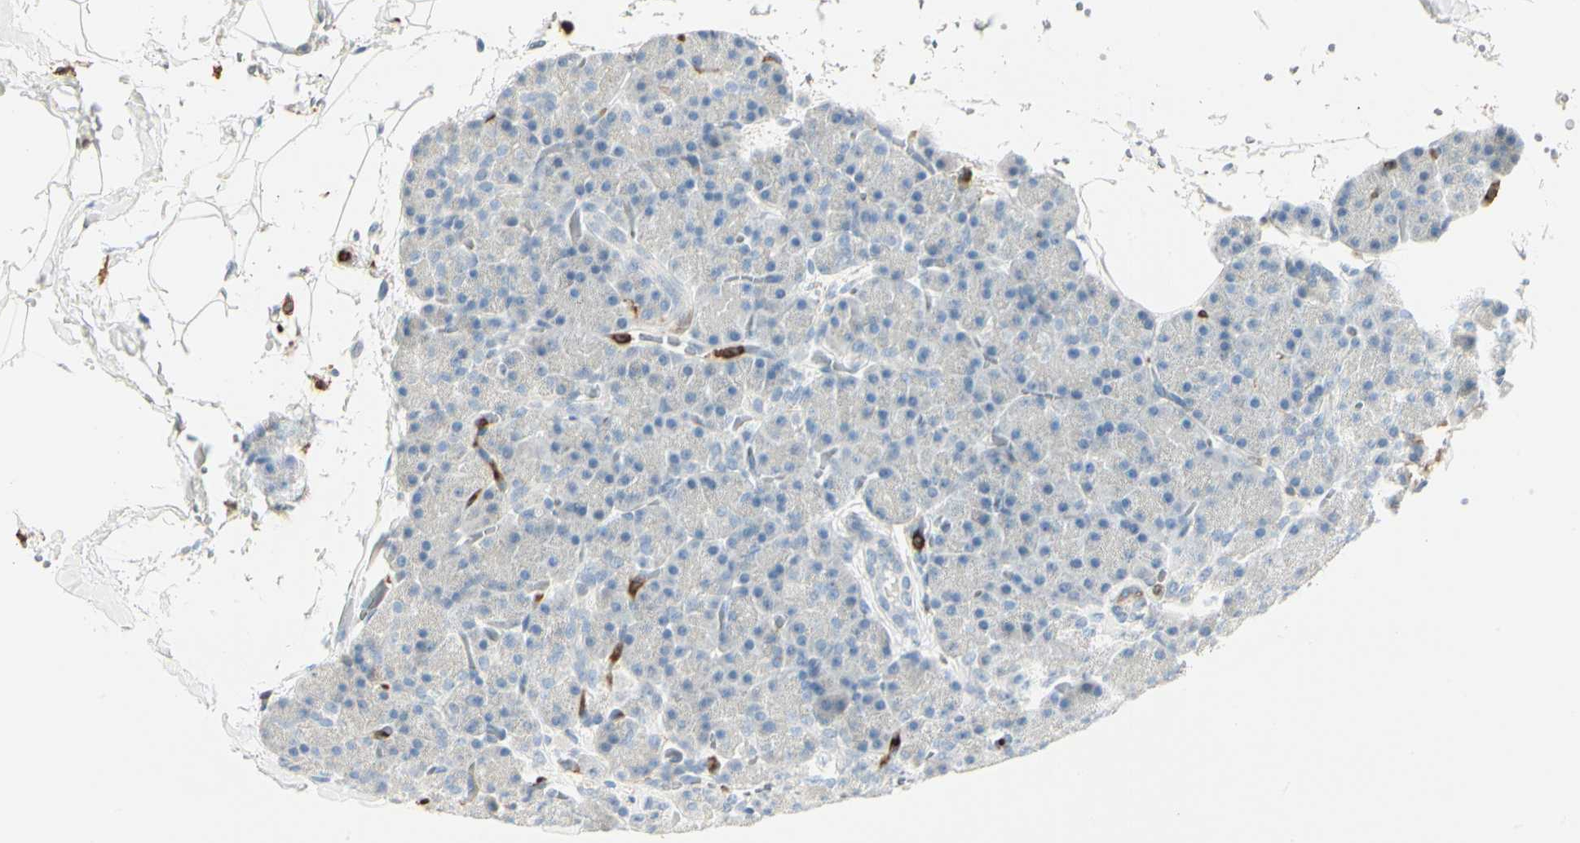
{"staining": {"intensity": "negative", "quantity": "none", "location": "none"}, "tissue": "pancreas", "cell_type": "Exocrine glandular cells", "image_type": "normal", "snomed": [{"axis": "morphology", "description": "Normal tissue, NOS"}, {"axis": "topography", "description": "Pancreas"}], "caption": "DAB (3,3'-diaminobenzidine) immunohistochemical staining of benign pancreas reveals no significant expression in exocrine glandular cells.", "gene": "ITGB2", "patient": {"sex": "female", "age": 35}}